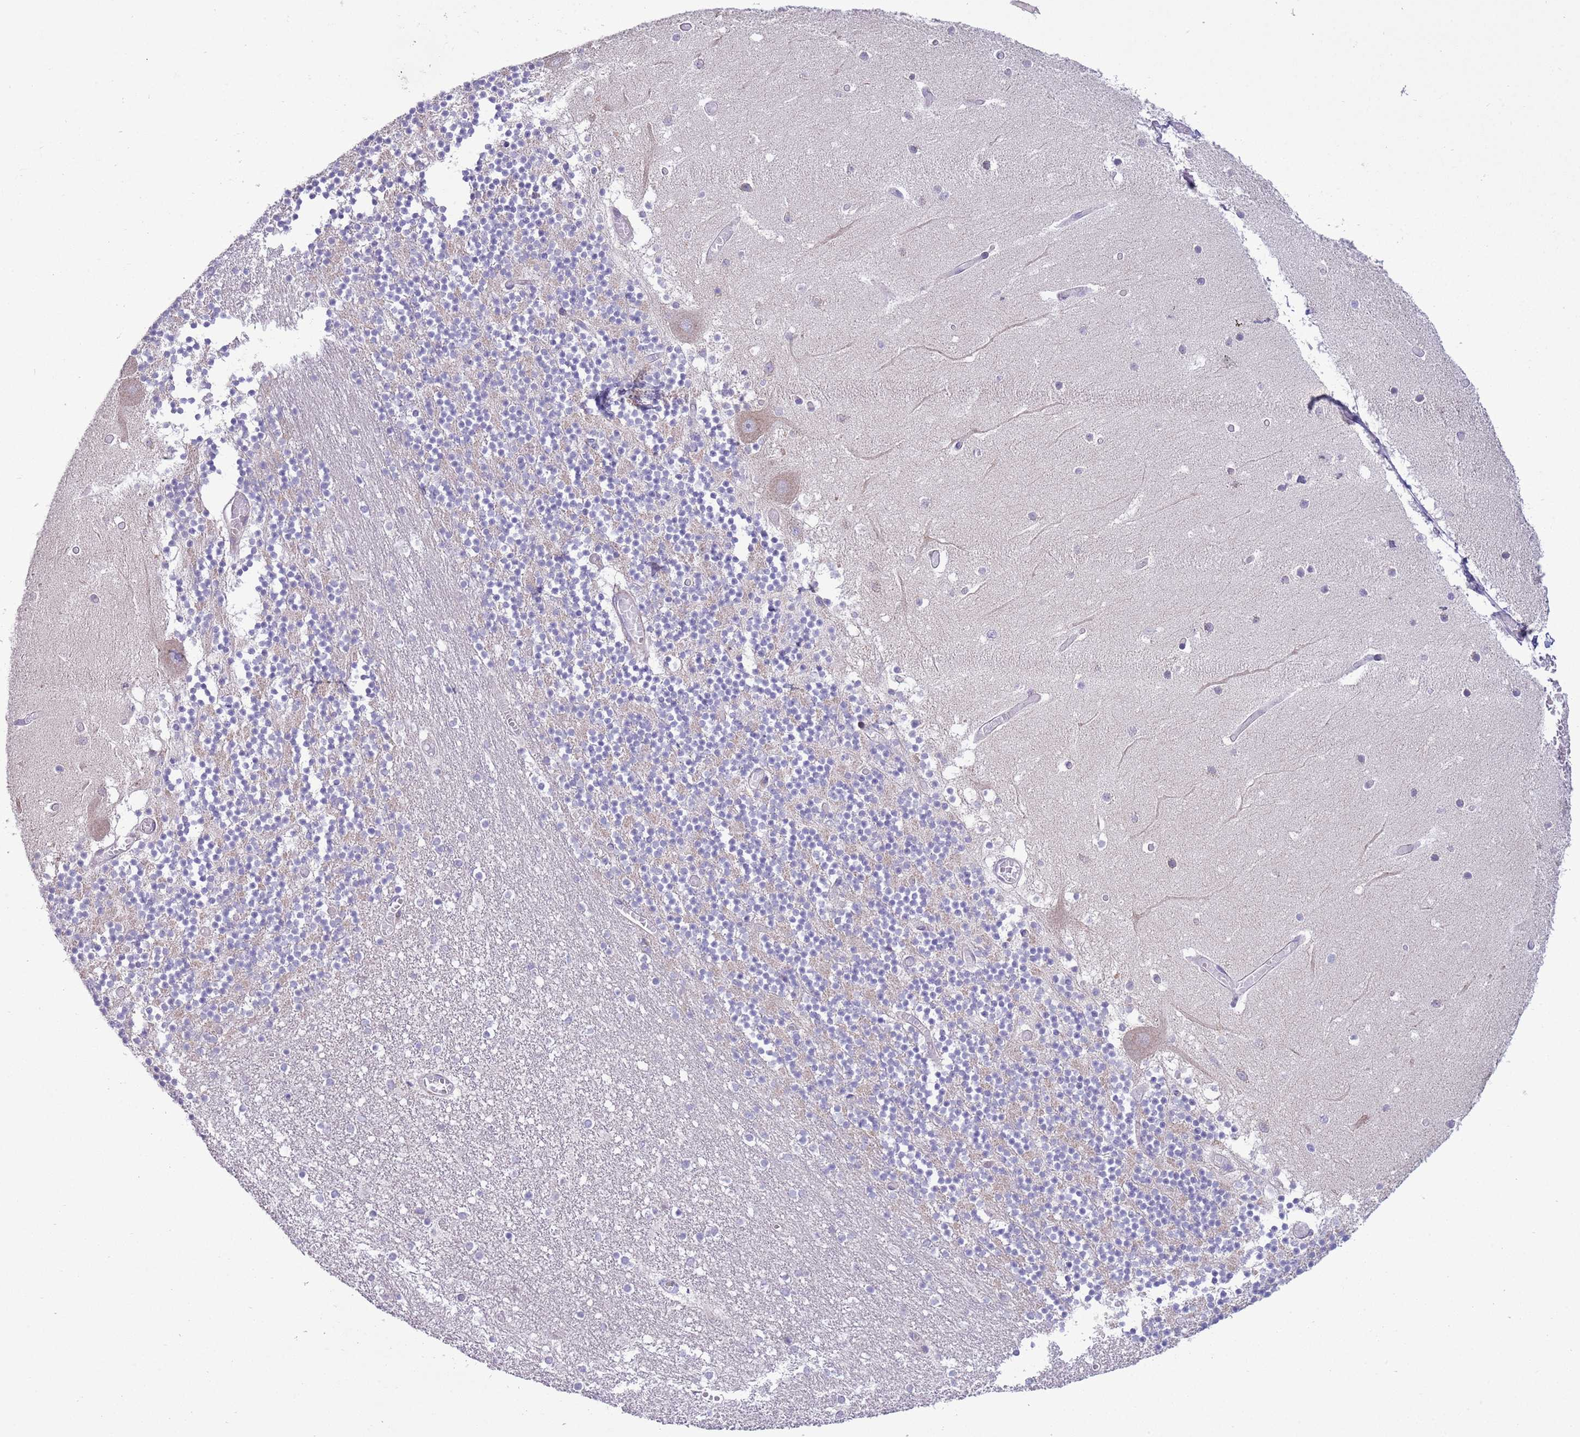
{"staining": {"intensity": "weak", "quantity": "<25%", "location": "cytoplasmic/membranous"}, "tissue": "cerebellum", "cell_type": "Cells in granular layer", "image_type": "normal", "snomed": [{"axis": "morphology", "description": "Normal tissue, NOS"}, {"axis": "topography", "description": "Cerebellum"}], "caption": "An immunohistochemistry micrograph of benign cerebellum is shown. There is no staining in cells in granular layer of cerebellum.", "gene": "TOMM5", "patient": {"sex": "female", "age": 28}}